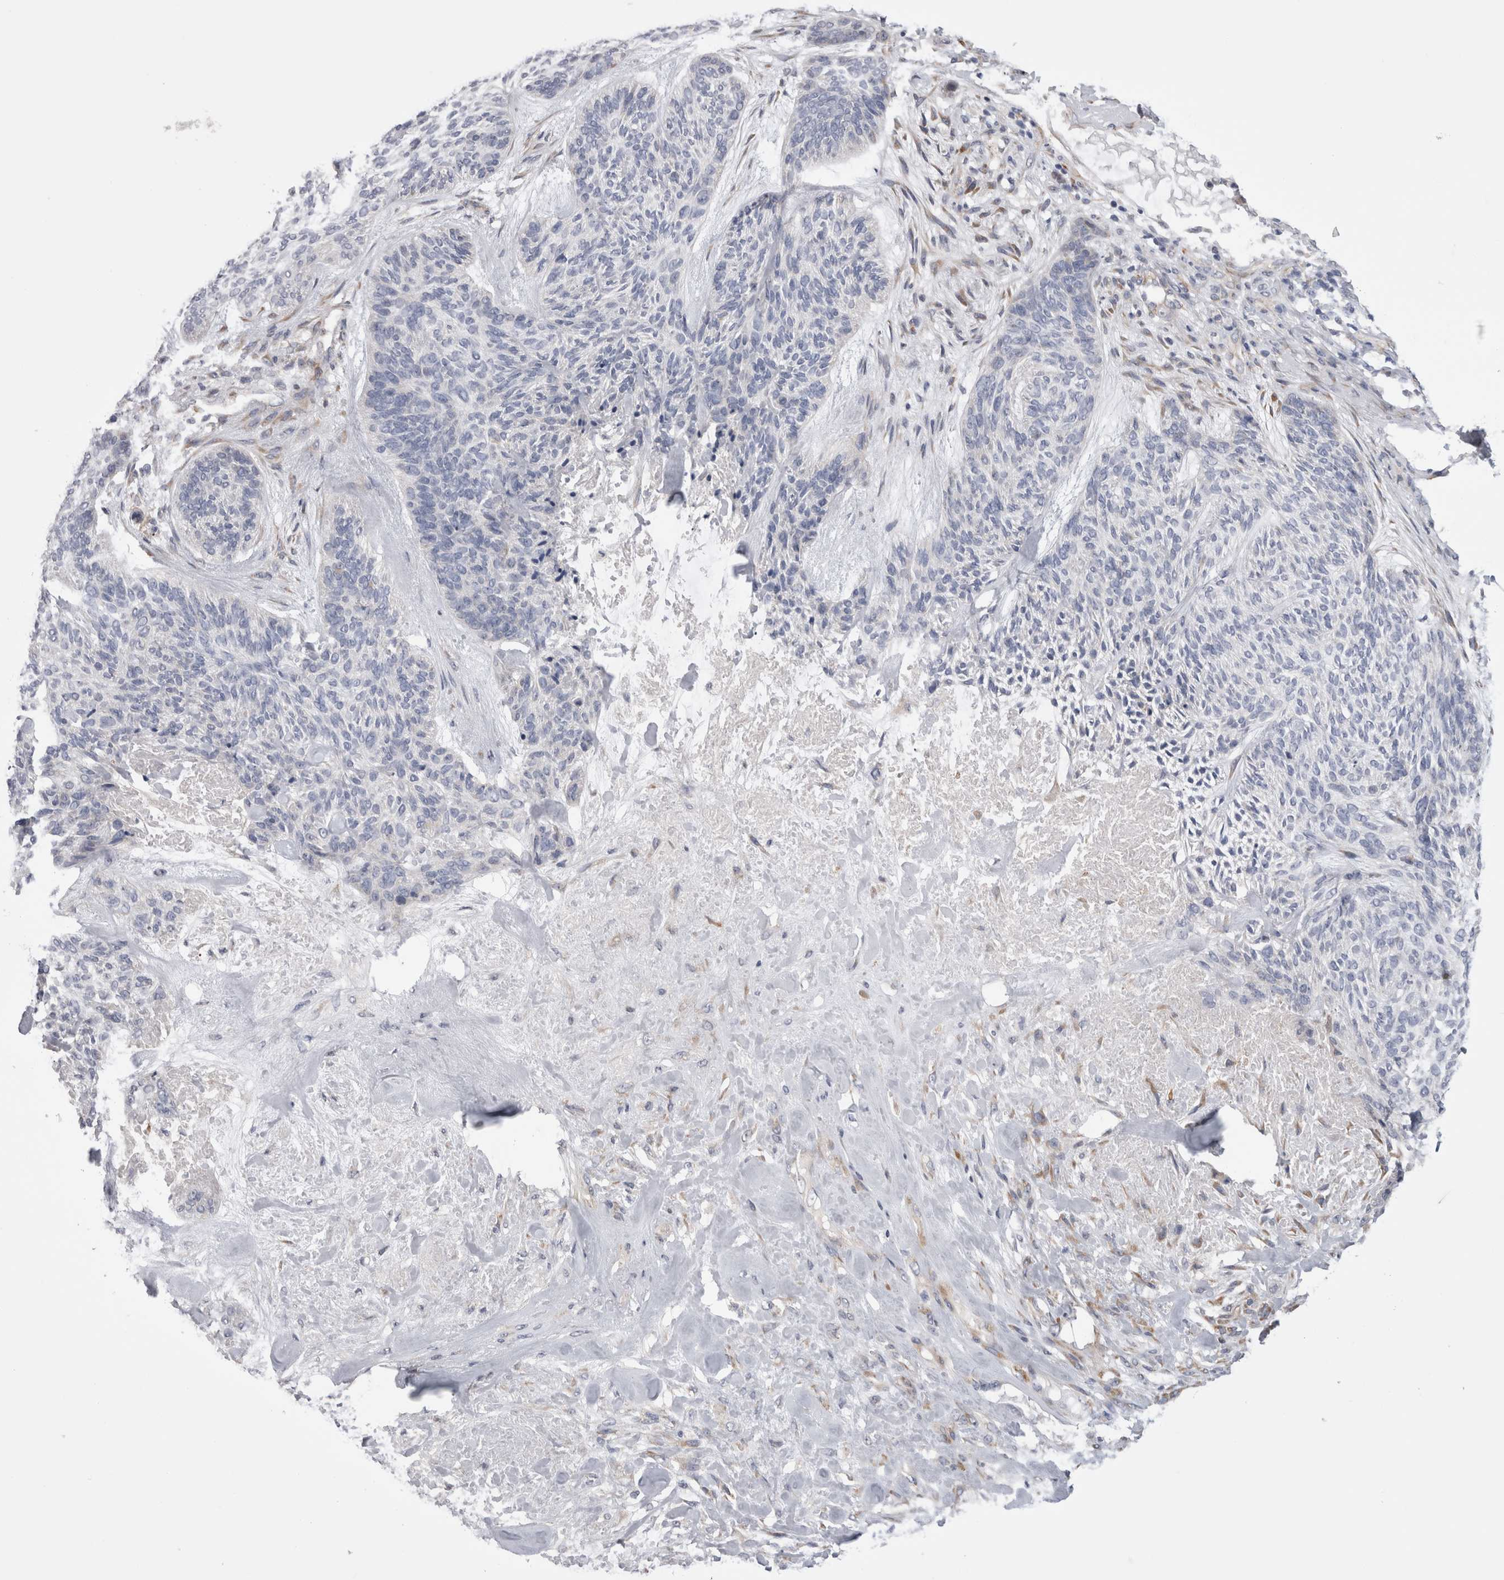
{"staining": {"intensity": "negative", "quantity": "none", "location": "none"}, "tissue": "skin cancer", "cell_type": "Tumor cells", "image_type": "cancer", "snomed": [{"axis": "morphology", "description": "Basal cell carcinoma"}, {"axis": "topography", "description": "Skin"}], "caption": "Tumor cells are negative for protein expression in human basal cell carcinoma (skin). (Stains: DAB (3,3'-diaminobenzidine) IHC with hematoxylin counter stain, Microscopy: brightfield microscopy at high magnification).", "gene": "ARHGAP29", "patient": {"sex": "male", "age": 55}}